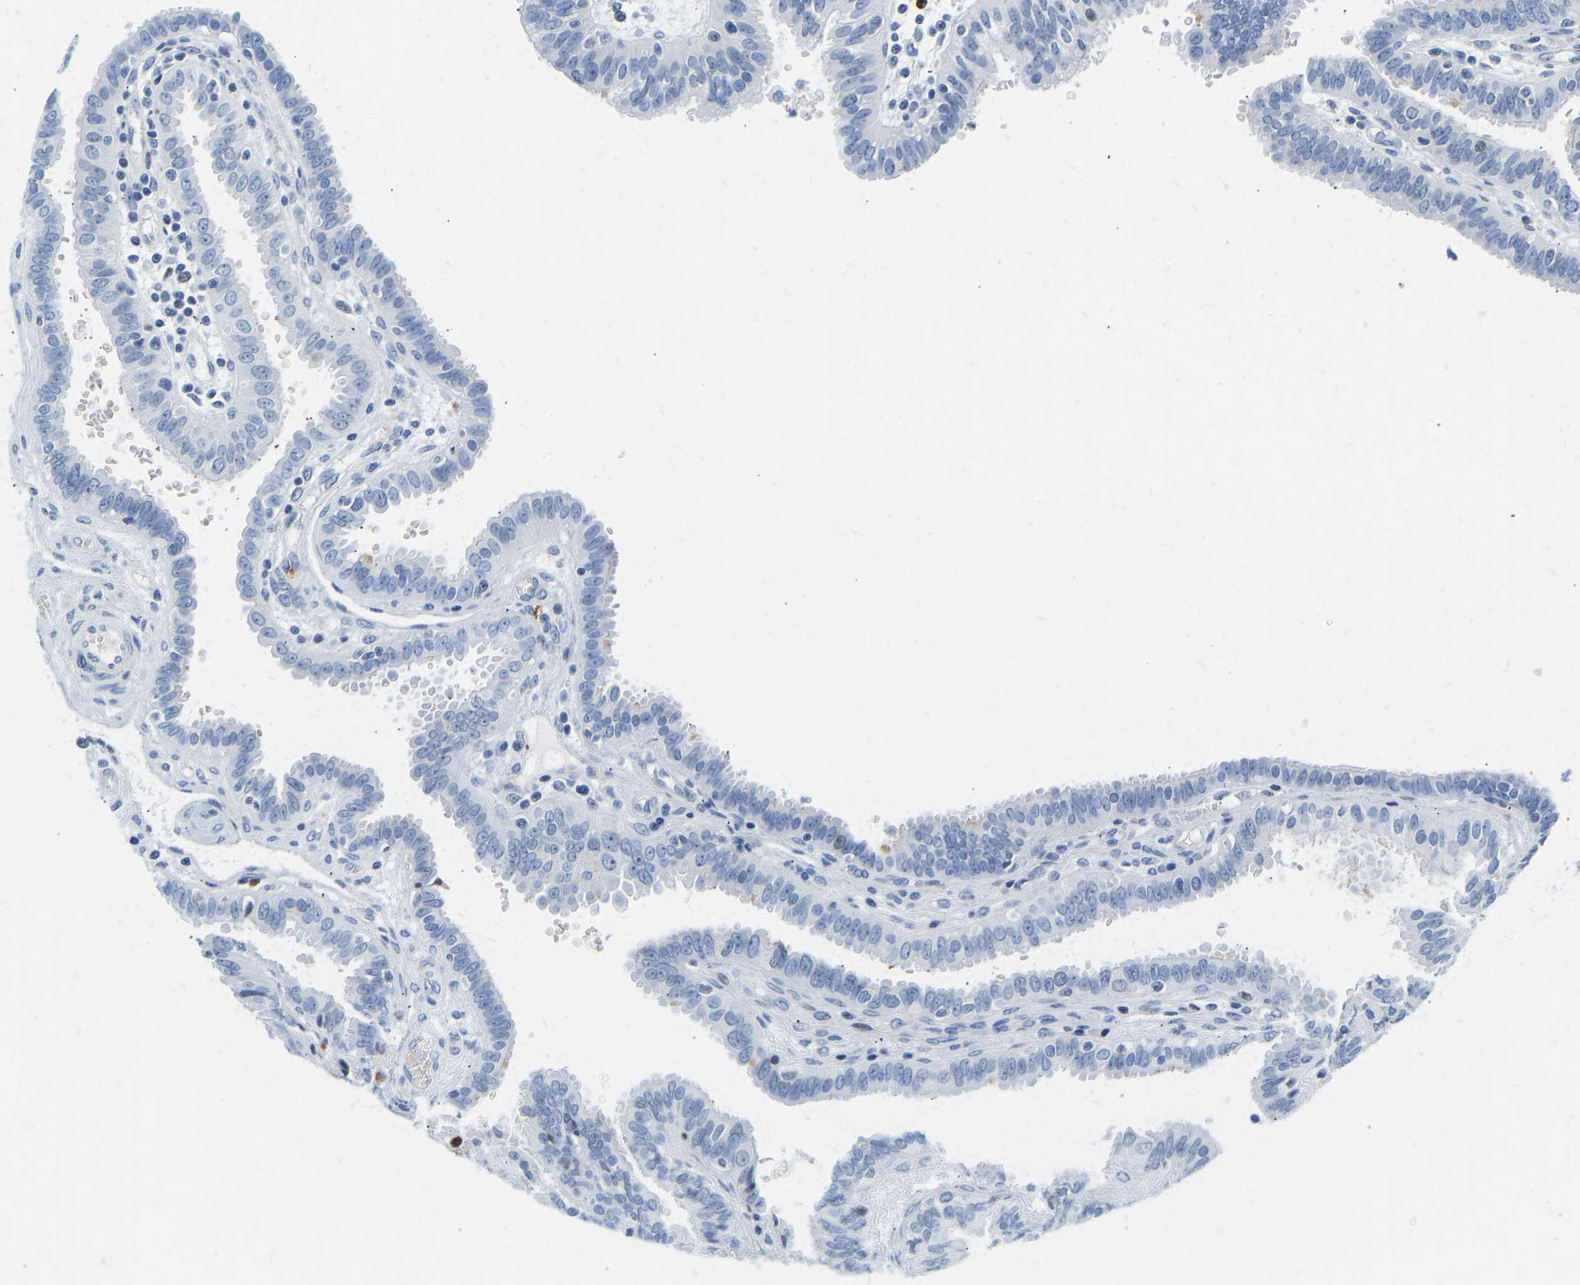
{"staining": {"intensity": "negative", "quantity": "none", "location": "none"}, "tissue": "fallopian tube", "cell_type": "Glandular cells", "image_type": "normal", "snomed": [{"axis": "morphology", "description": "Normal tissue, NOS"}, {"axis": "topography", "description": "Fallopian tube"}, {"axis": "topography", "description": "Placenta"}], "caption": "High magnification brightfield microscopy of normal fallopian tube stained with DAB (3,3'-diaminobenzidine) (brown) and counterstained with hematoxylin (blue): glandular cells show no significant positivity. Brightfield microscopy of immunohistochemistry stained with DAB (3,3'-diaminobenzidine) (brown) and hematoxylin (blue), captured at high magnification.", "gene": "HDAC5", "patient": {"sex": "female", "age": 32}}